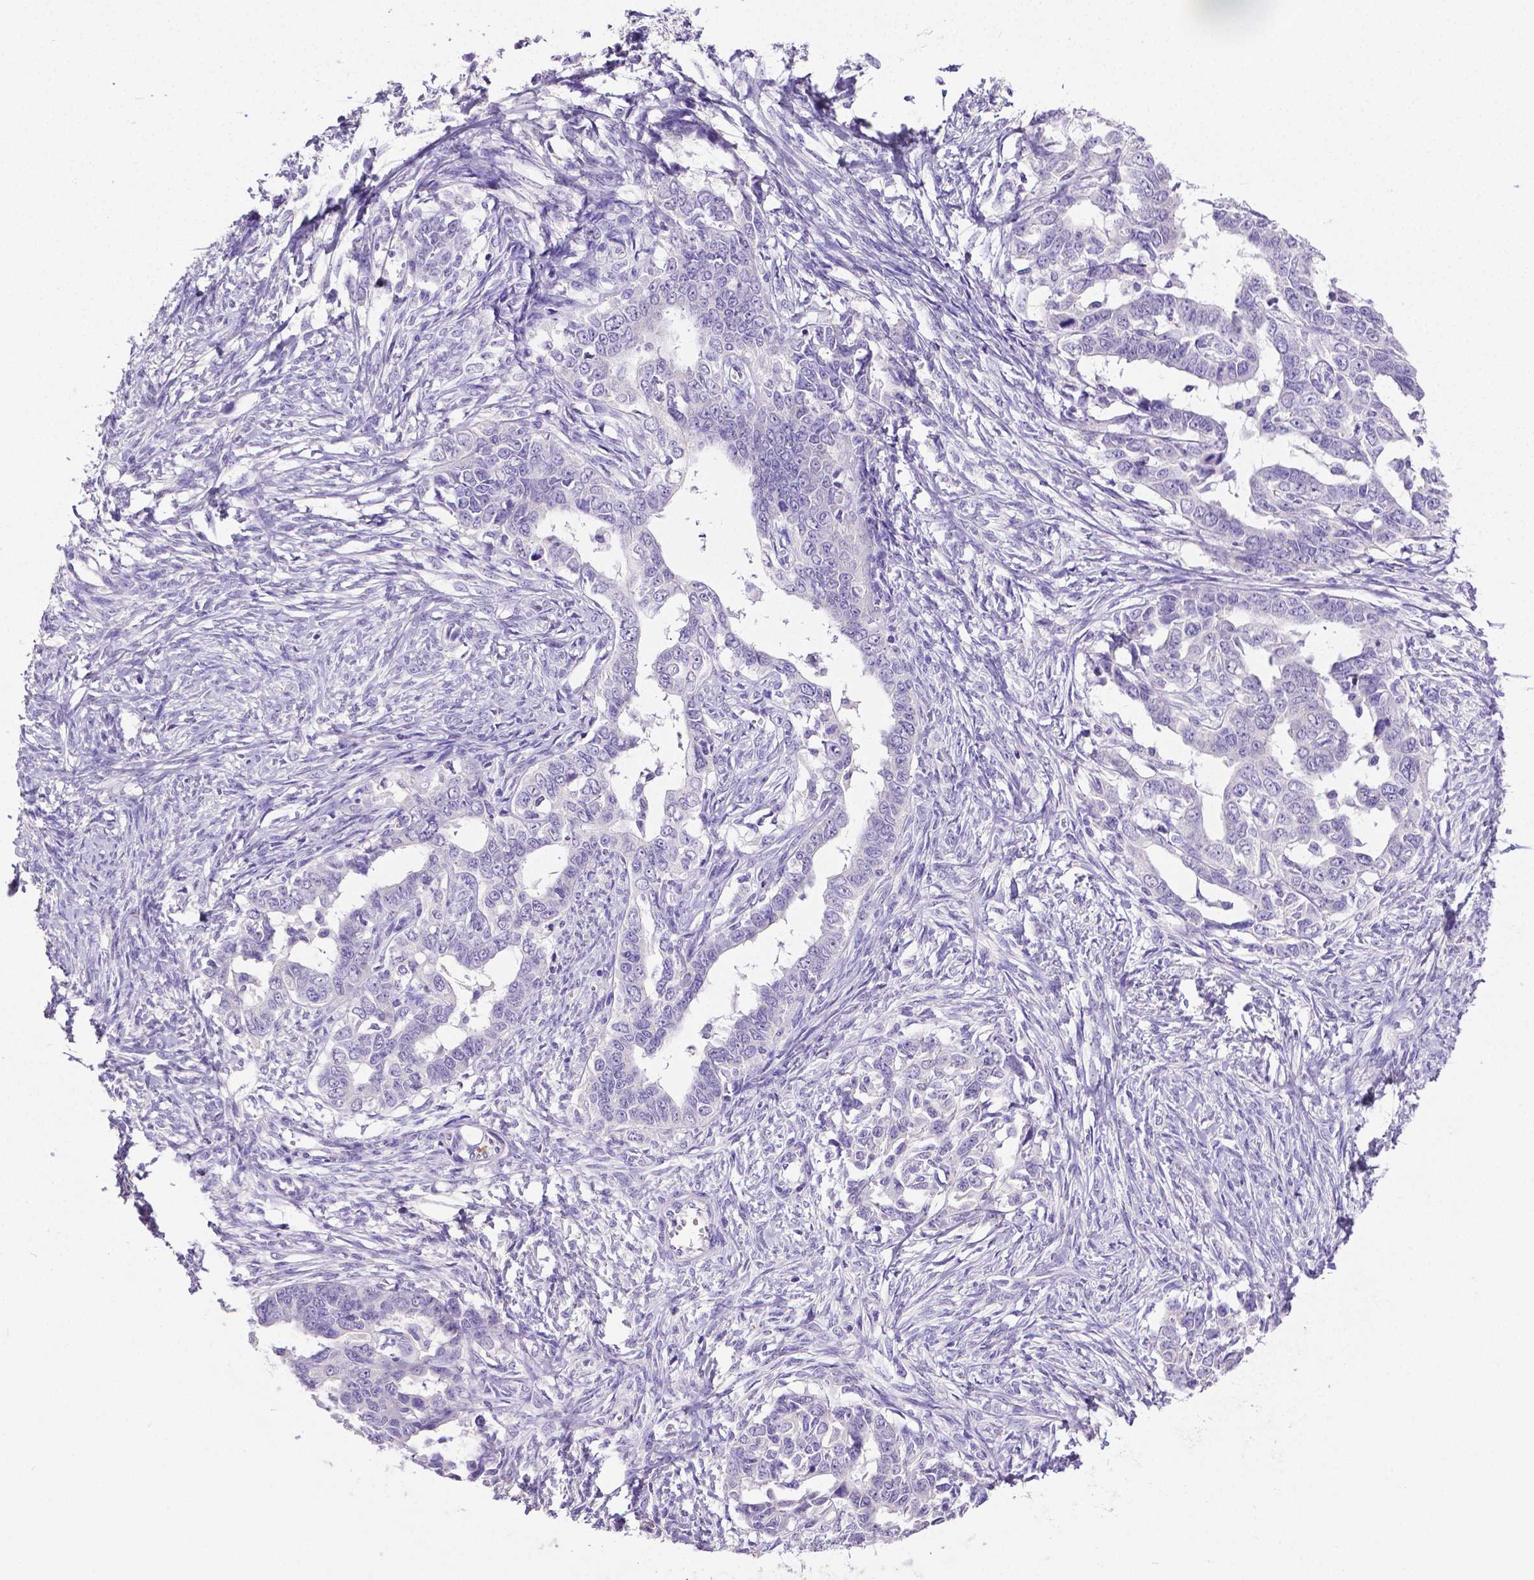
{"staining": {"intensity": "negative", "quantity": "none", "location": "none"}, "tissue": "ovarian cancer", "cell_type": "Tumor cells", "image_type": "cancer", "snomed": [{"axis": "morphology", "description": "Cystadenocarcinoma, serous, NOS"}, {"axis": "topography", "description": "Ovary"}], "caption": "Immunohistochemistry micrograph of ovarian cancer stained for a protein (brown), which shows no expression in tumor cells.", "gene": "MMP9", "patient": {"sex": "female", "age": 69}}